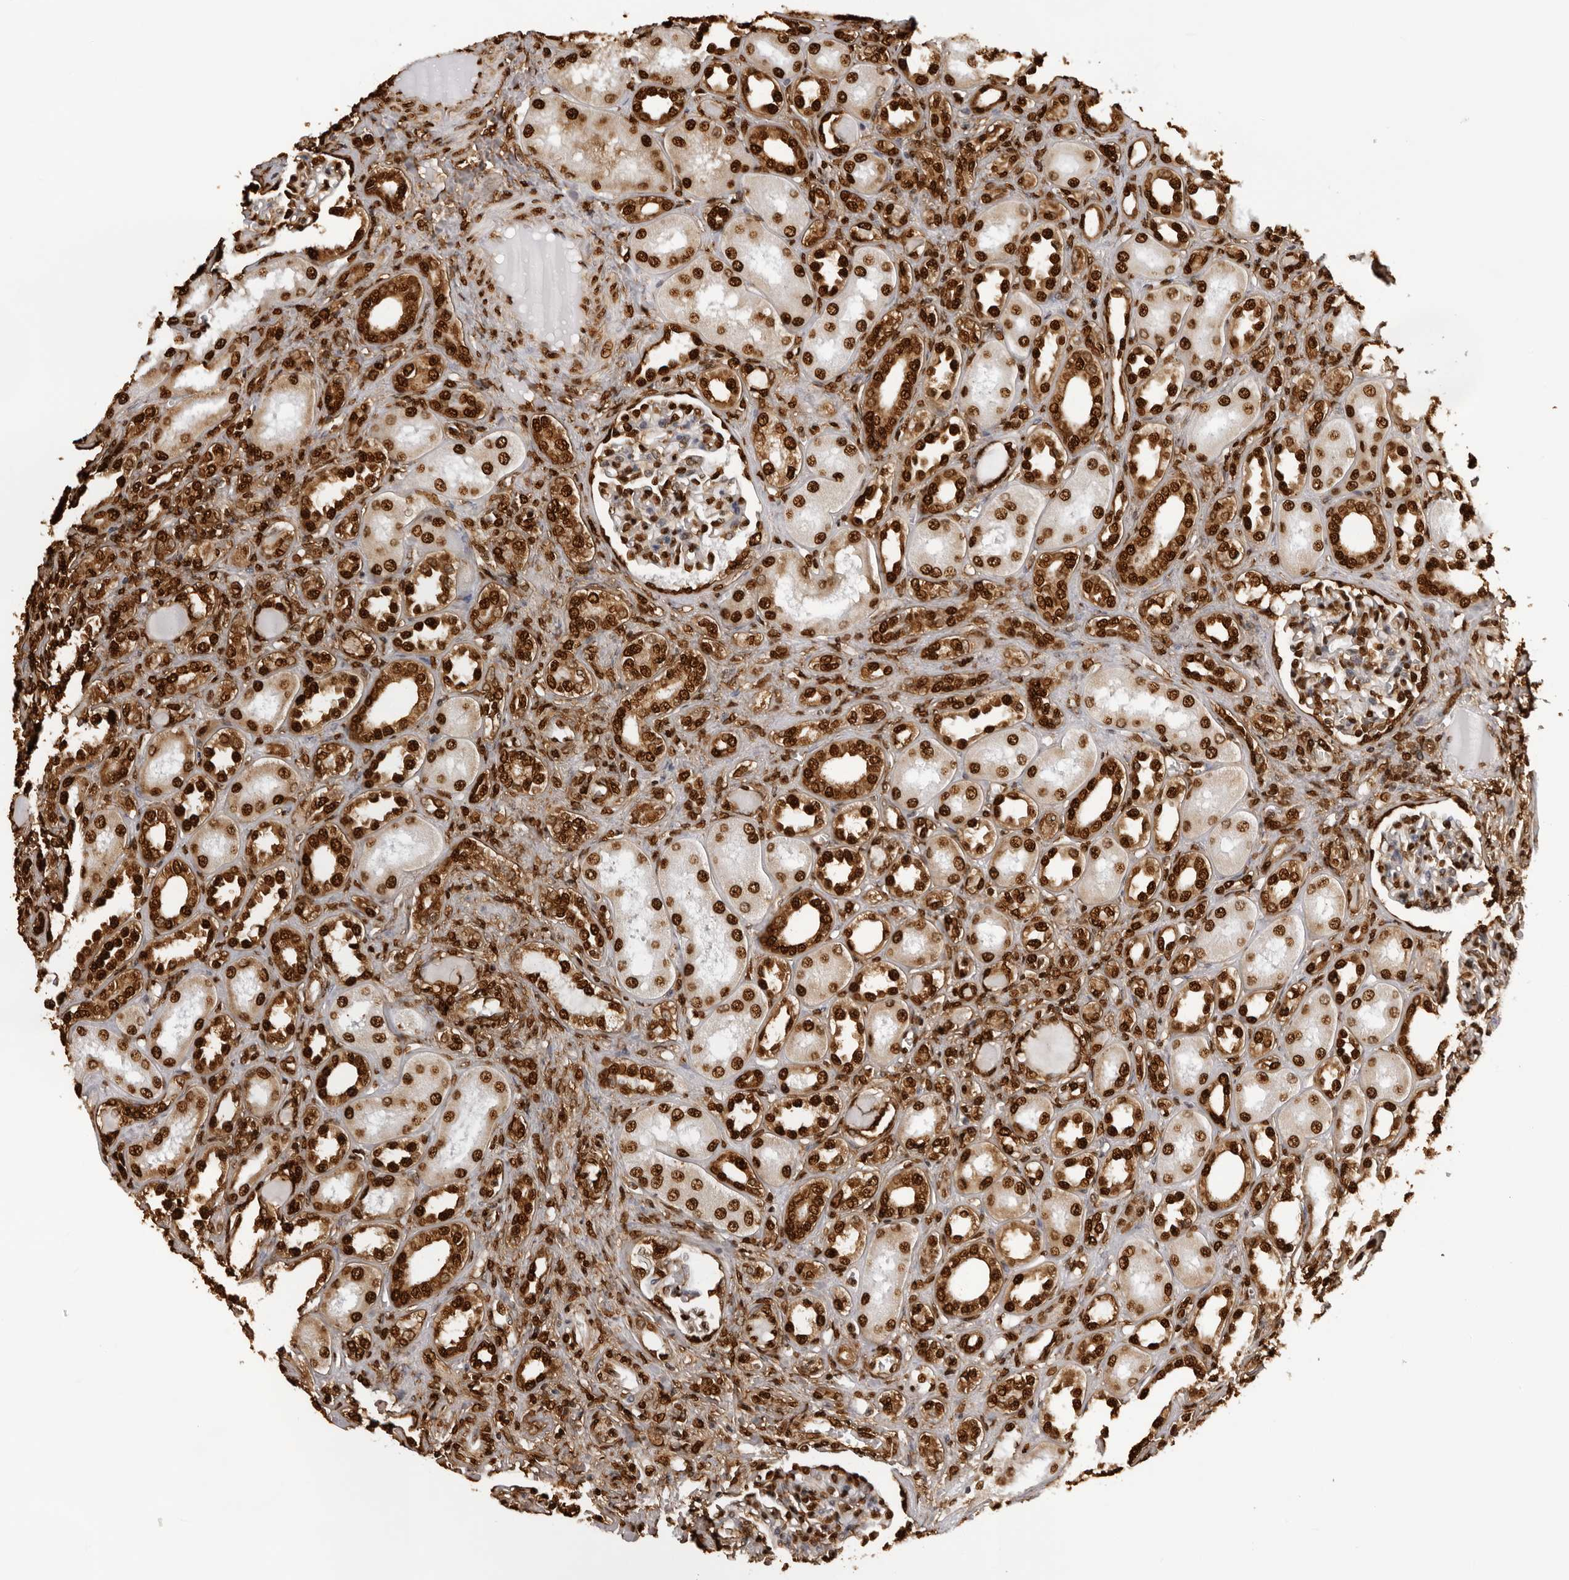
{"staining": {"intensity": "strong", "quantity": ">75%", "location": "nuclear"}, "tissue": "kidney", "cell_type": "Cells in glomeruli", "image_type": "normal", "snomed": [{"axis": "morphology", "description": "Normal tissue, NOS"}, {"axis": "topography", "description": "Kidney"}], "caption": "Immunohistochemical staining of unremarkable kidney exhibits strong nuclear protein positivity in about >75% of cells in glomeruli. Immunohistochemistry stains the protein in brown and the nuclei are stained blue.", "gene": "ZFP91", "patient": {"sex": "male", "age": 7}}